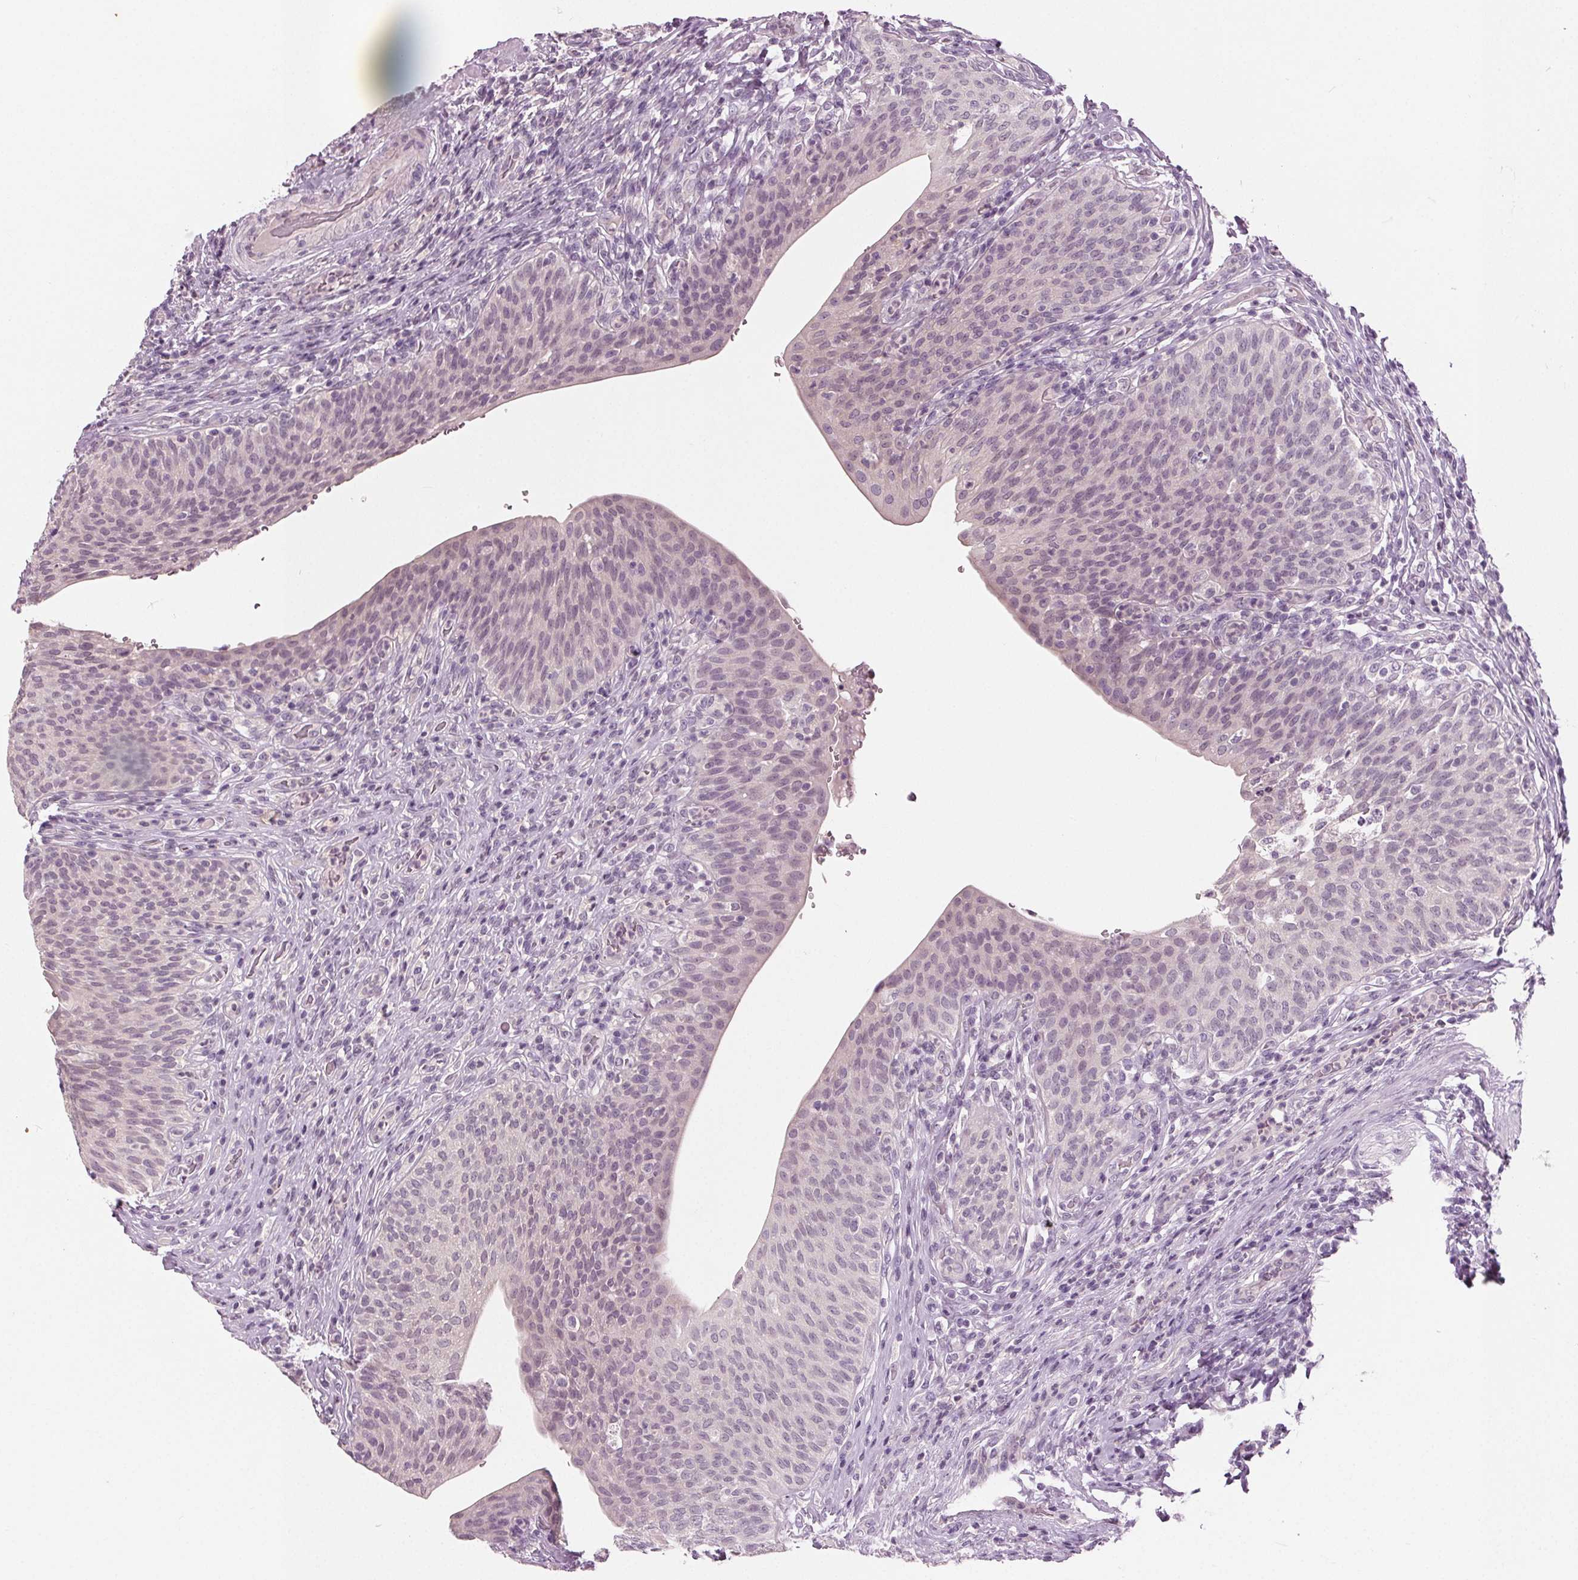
{"staining": {"intensity": "negative", "quantity": "none", "location": "none"}, "tissue": "urinary bladder", "cell_type": "Urothelial cells", "image_type": "normal", "snomed": [{"axis": "morphology", "description": "Normal tissue, NOS"}, {"axis": "topography", "description": "Urinary bladder"}, {"axis": "topography", "description": "Peripheral nerve tissue"}], "caption": "There is no significant expression in urothelial cells of urinary bladder. (DAB (3,3'-diaminobenzidine) immunohistochemistry, high magnification).", "gene": "TKFC", "patient": {"sex": "male", "age": 66}}